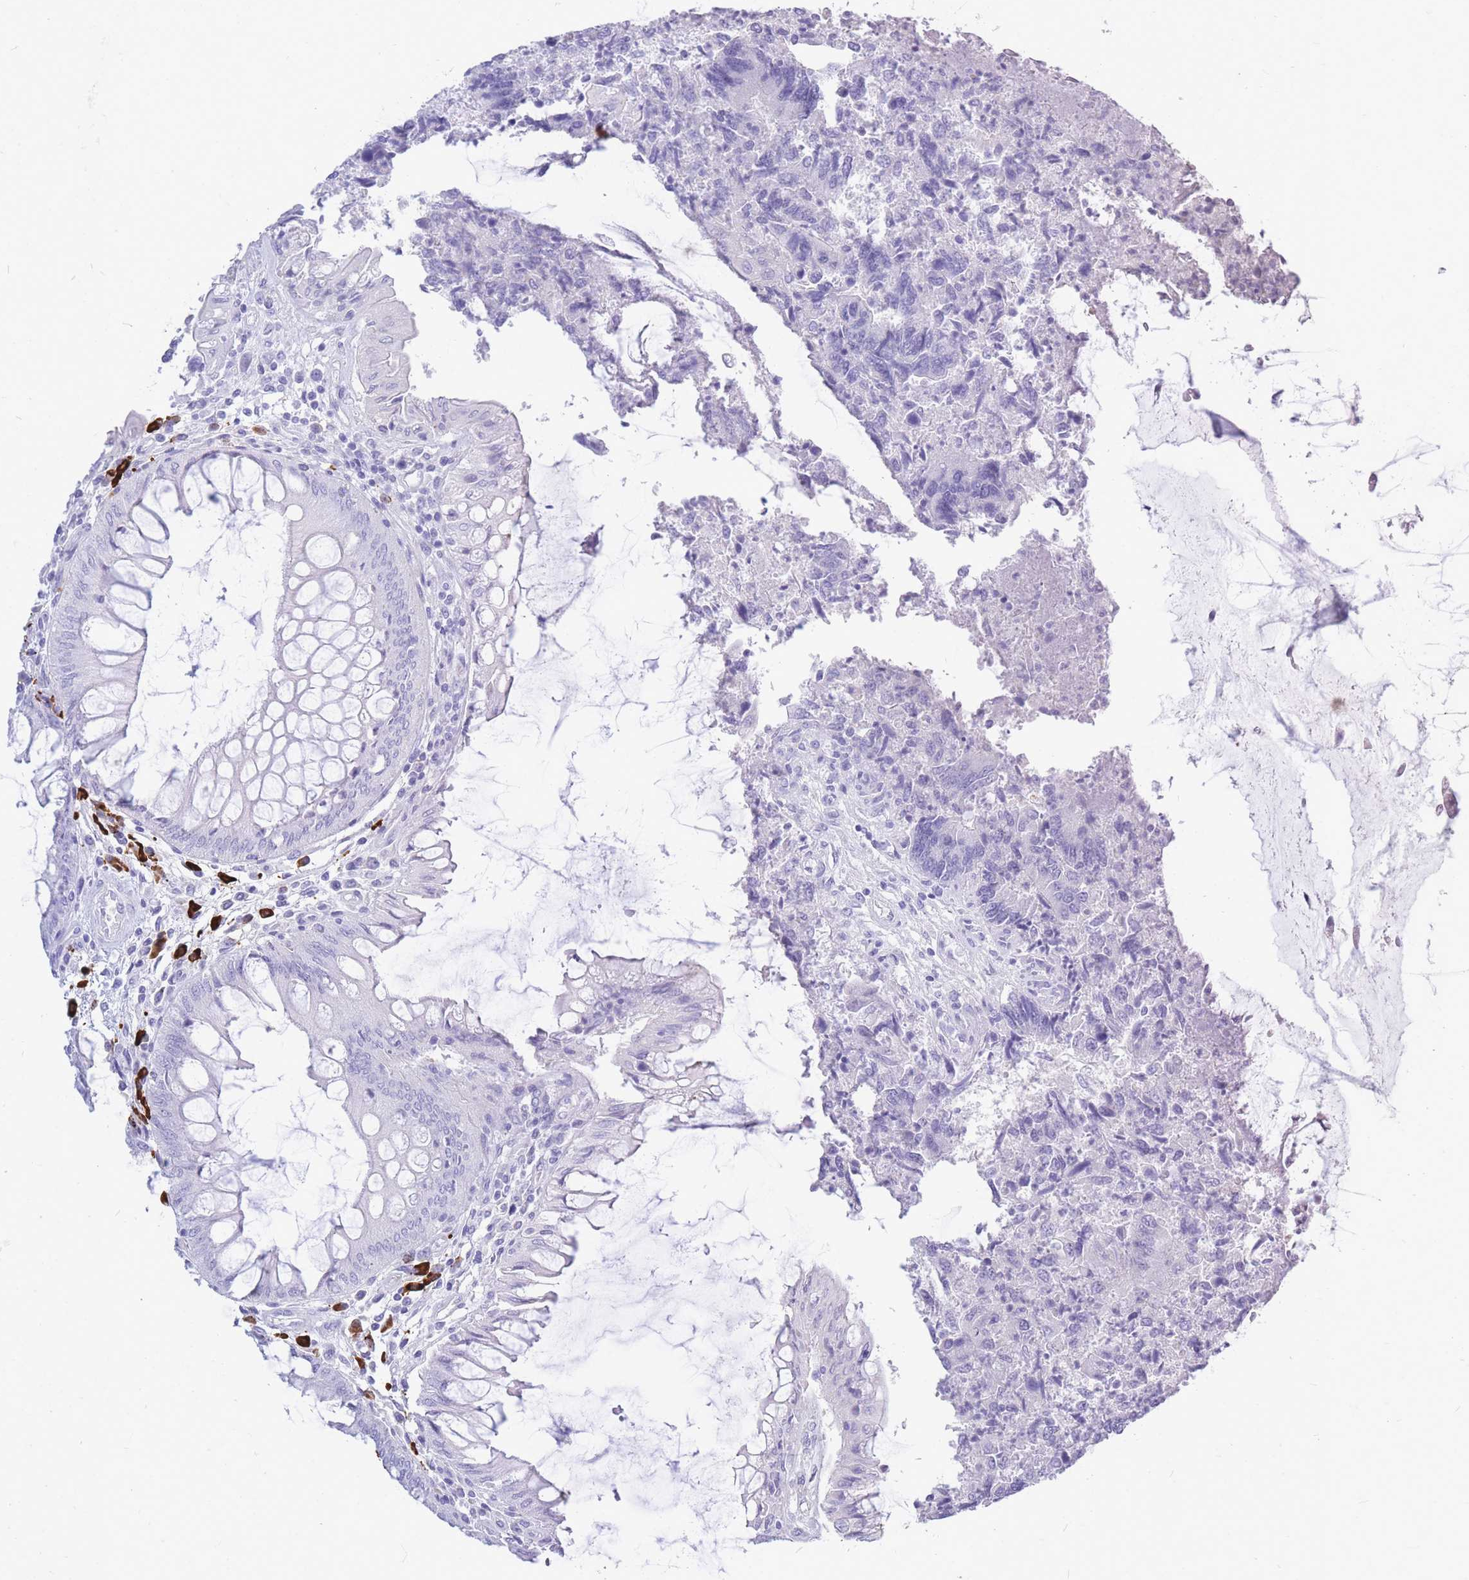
{"staining": {"intensity": "negative", "quantity": "none", "location": "none"}, "tissue": "colorectal cancer", "cell_type": "Tumor cells", "image_type": "cancer", "snomed": [{"axis": "morphology", "description": "Adenocarcinoma, NOS"}, {"axis": "topography", "description": "Colon"}], "caption": "There is no significant positivity in tumor cells of colorectal adenocarcinoma.", "gene": "ZFP62", "patient": {"sex": "female", "age": 67}}